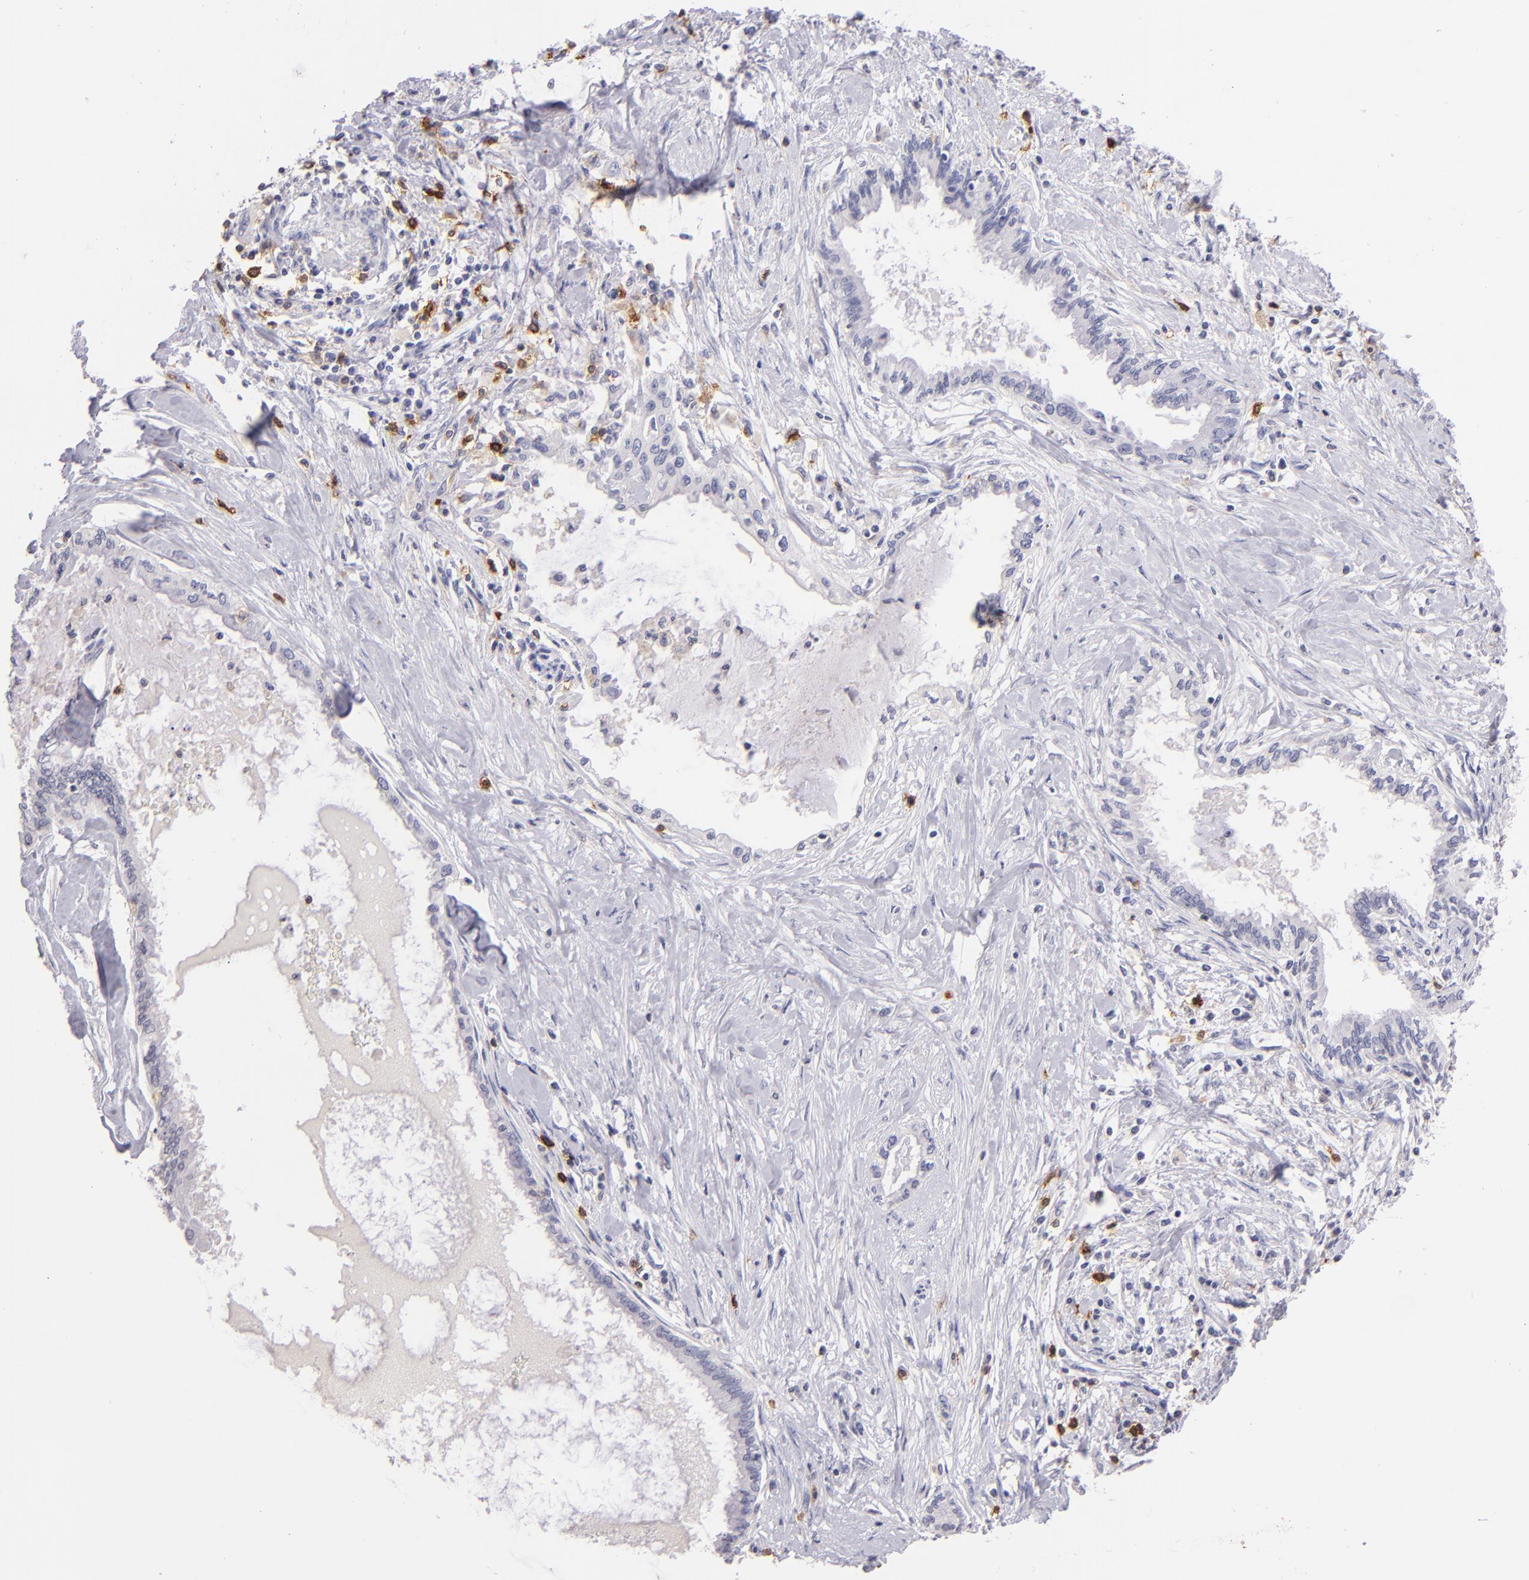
{"staining": {"intensity": "negative", "quantity": "none", "location": "none"}, "tissue": "pancreatic cancer", "cell_type": "Tumor cells", "image_type": "cancer", "snomed": [{"axis": "morphology", "description": "Adenocarcinoma, NOS"}, {"axis": "topography", "description": "Pancreas"}], "caption": "Photomicrograph shows no protein expression in tumor cells of pancreatic cancer (adenocarcinoma) tissue.", "gene": "IL2RA", "patient": {"sex": "female", "age": 64}}